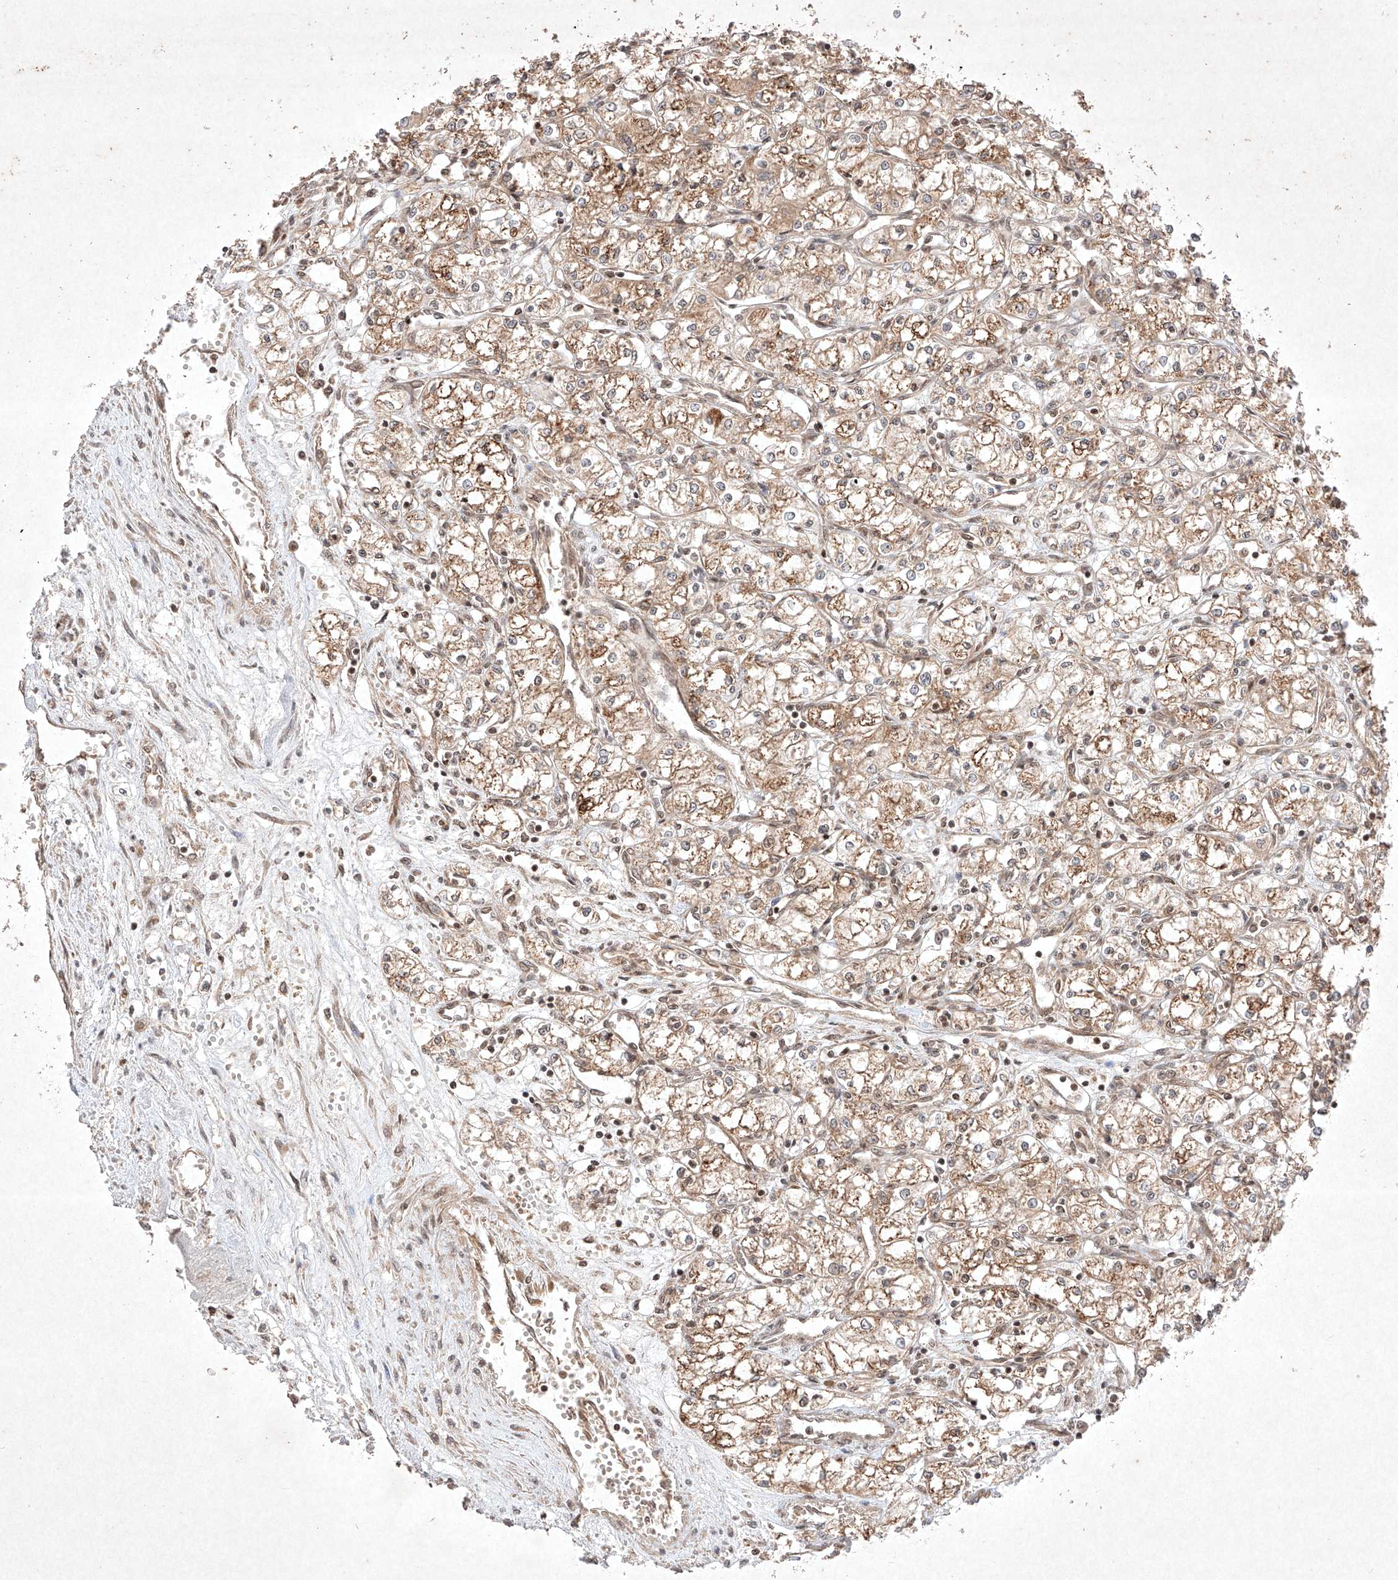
{"staining": {"intensity": "moderate", "quantity": ">75%", "location": "cytoplasmic/membranous"}, "tissue": "renal cancer", "cell_type": "Tumor cells", "image_type": "cancer", "snomed": [{"axis": "morphology", "description": "Adenocarcinoma, NOS"}, {"axis": "topography", "description": "Kidney"}], "caption": "Renal adenocarcinoma stained for a protein (brown) shows moderate cytoplasmic/membranous positive expression in approximately >75% of tumor cells.", "gene": "RNF31", "patient": {"sex": "male", "age": 59}}